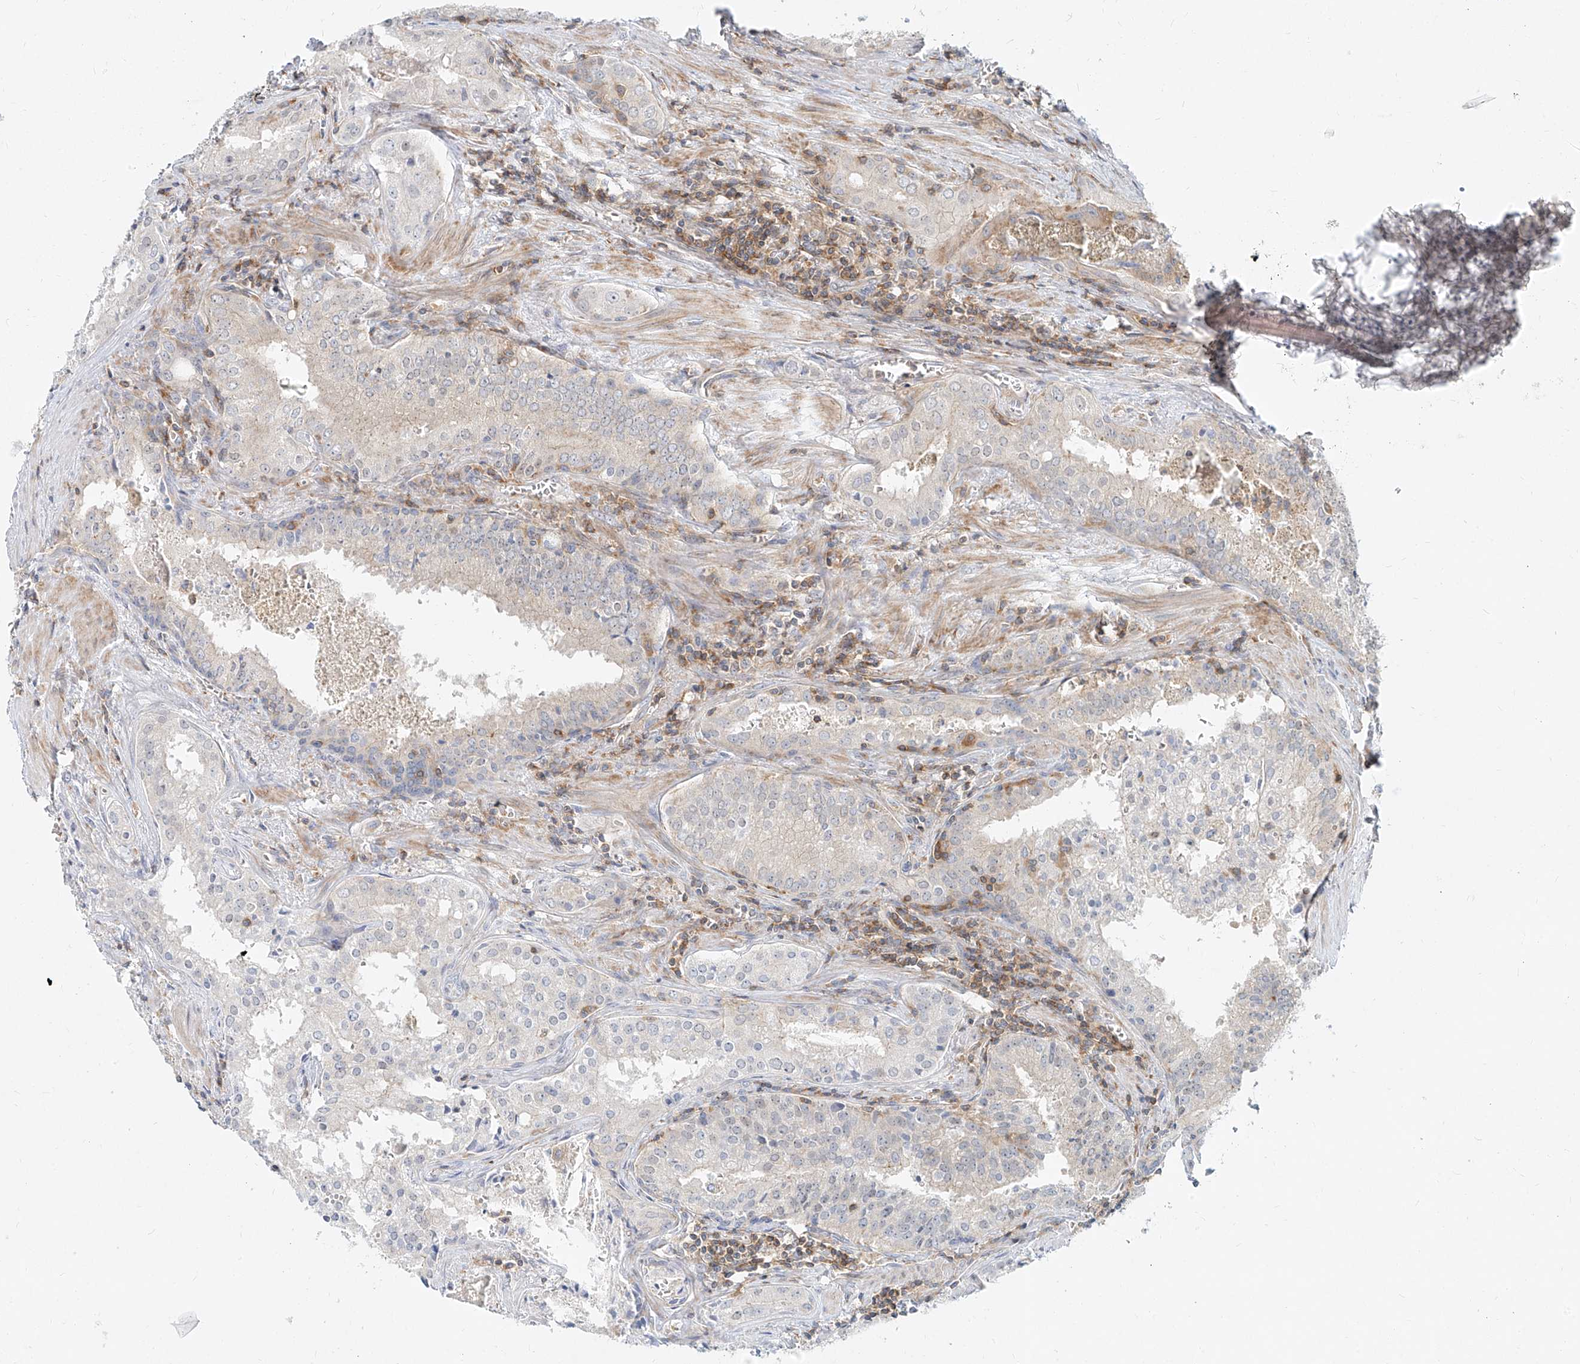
{"staining": {"intensity": "negative", "quantity": "none", "location": "none"}, "tissue": "prostate cancer", "cell_type": "Tumor cells", "image_type": "cancer", "snomed": [{"axis": "morphology", "description": "Adenocarcinoma, High grade"}, {"axis": "topography", "description": "Prostate"}], "caption": "Tumor cells show no significant expression in prostate adenocarcinoma (high-grade).", "gene": "SLC2A12", "patient": {"sex": "male", "age": 68}}